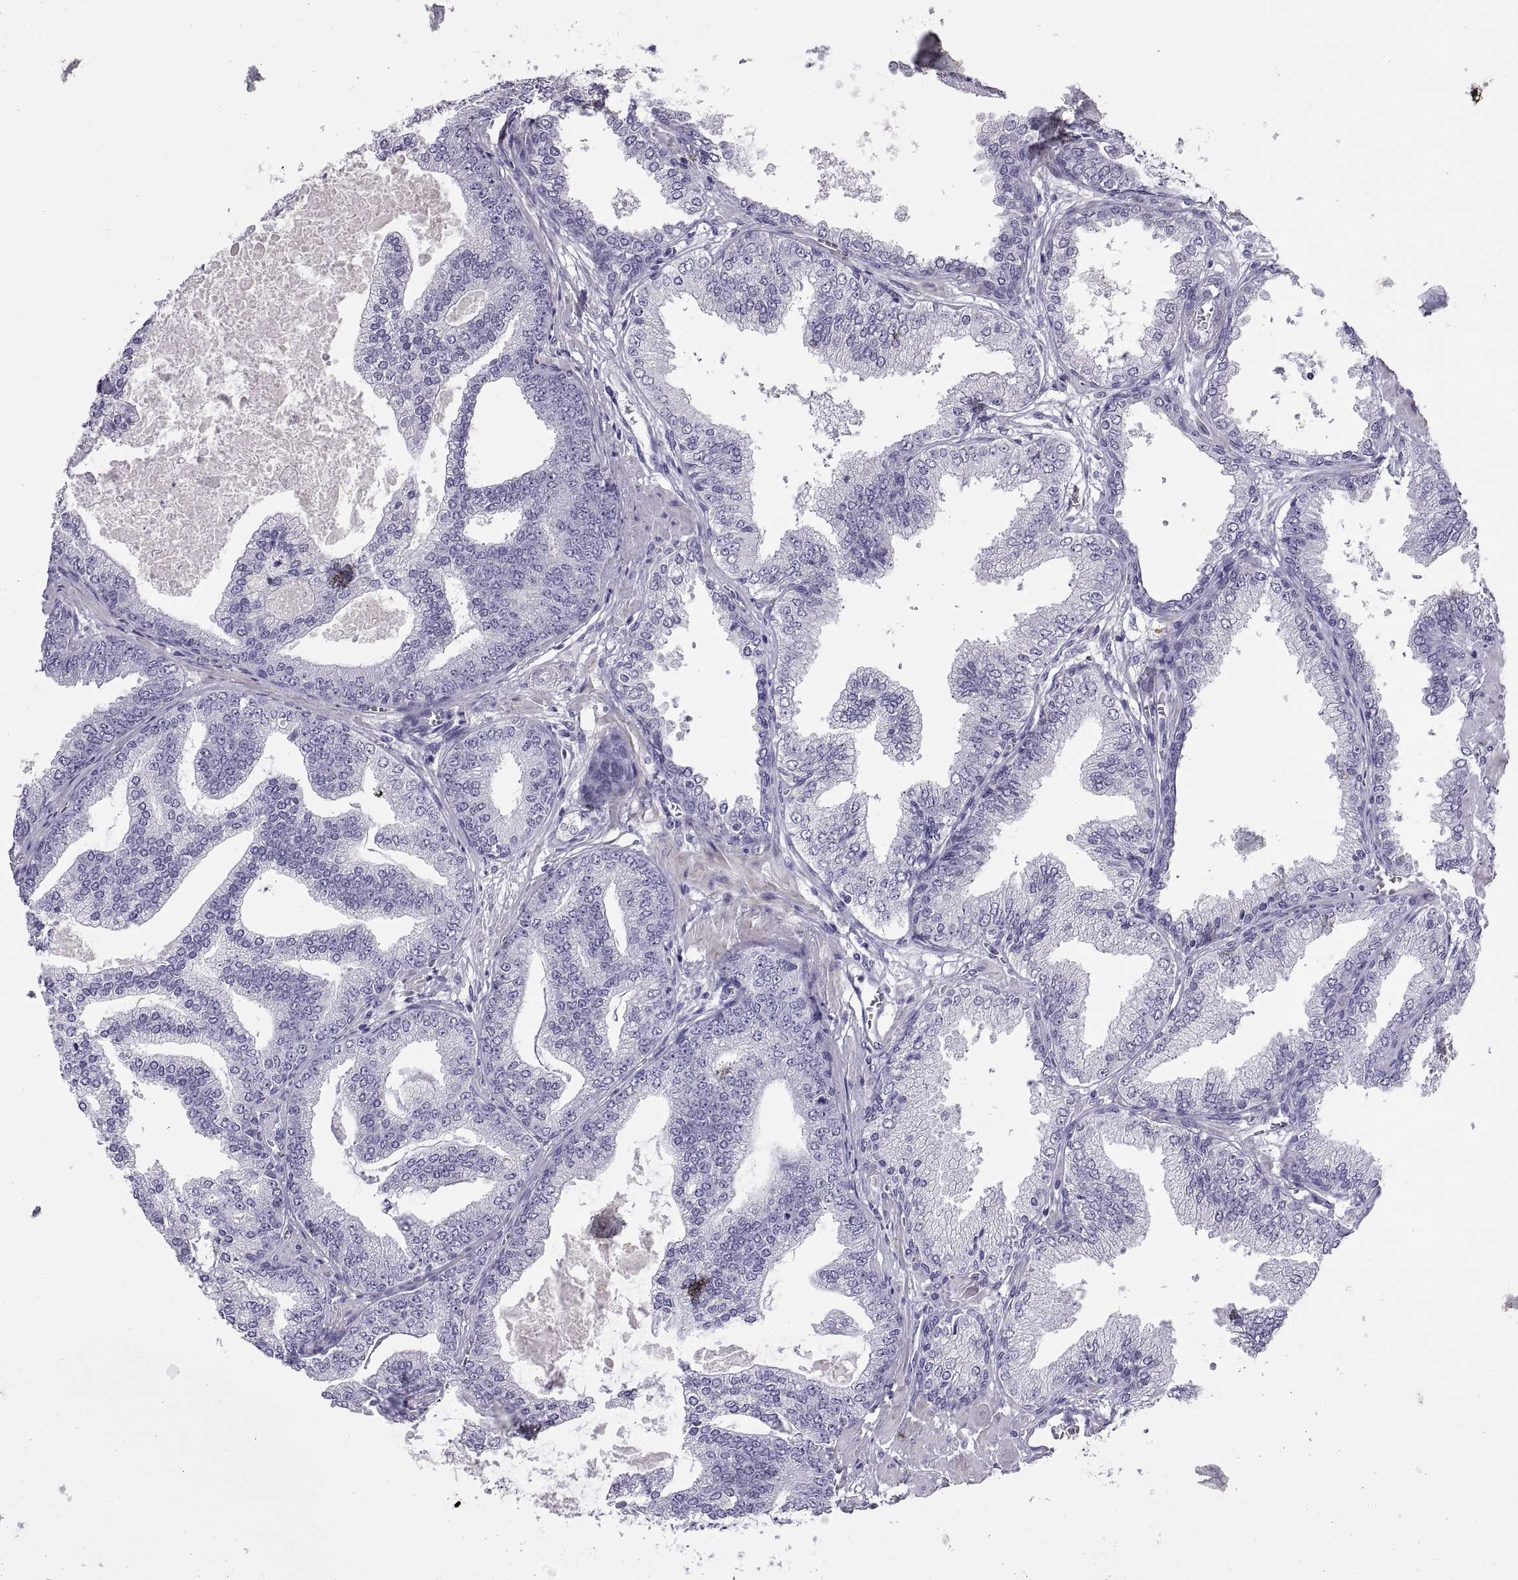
{"staining": {"intensity": "negative", "quantity": "none", "location": "none"}, "tissue": "prostate cancer", "cell_type": "Tumor cells", "image_type": "cancer", "snomed": [{"axis": "morphology", "description": "Adenocarcinoma, NOS"}, {"axis": "topography", "description": "Prostate"}], "caption": "A micrograph of human adenocarcinoma (prostate) is negative for staining in tumor cells. The staining was performed using DAB (3,3'-diaminobenzidine) to visualize the protein expression in brown, while the nuclei were stained in blue with hematoxylin (Magnification: 20x).", "gene": "RGS20", "patient": {"sex": "male", "age": 64}}